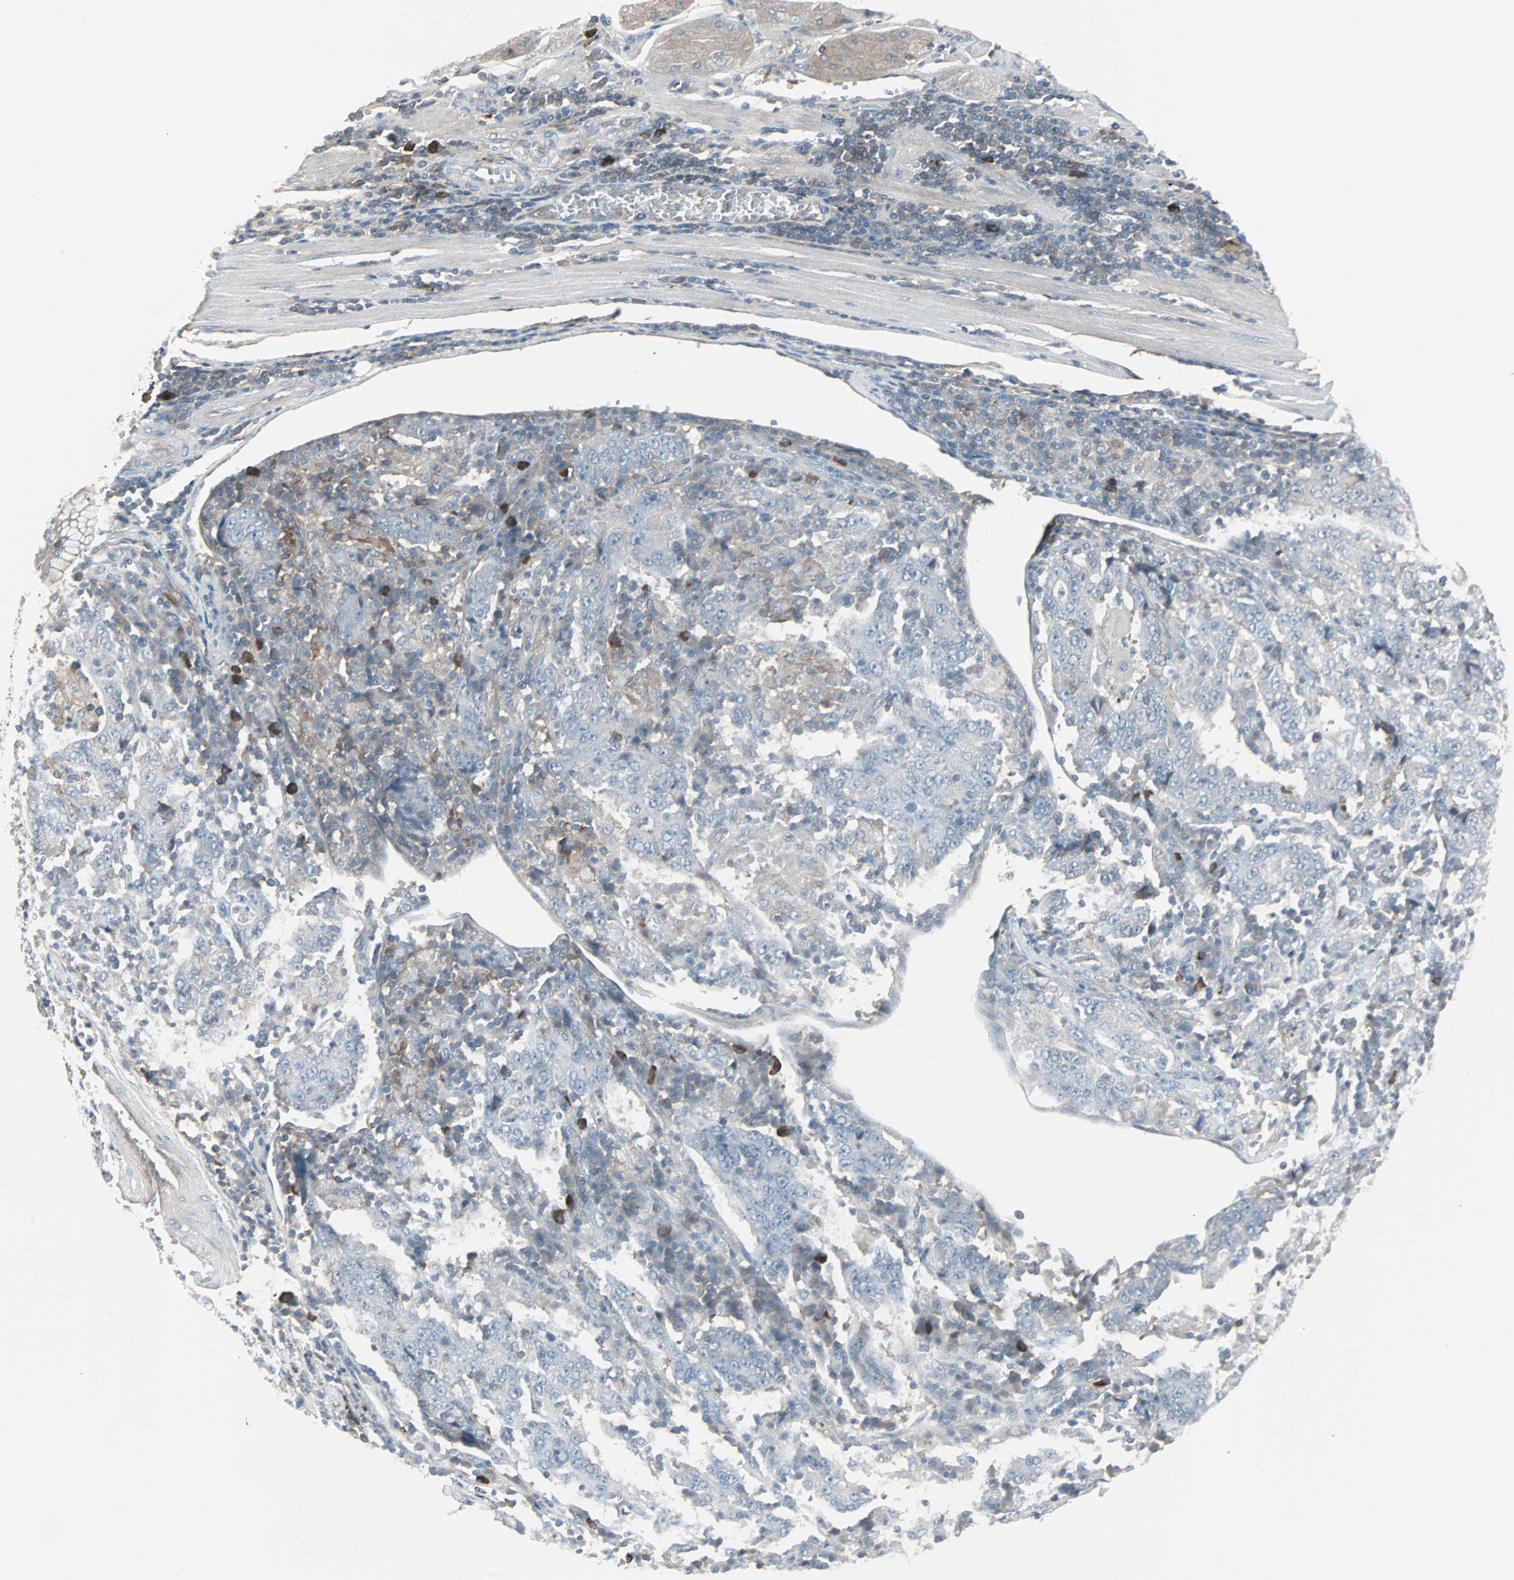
{"staining": {"intensity": "weak", "quantity": "<25%", "location": "cytoplasmic/membranous"}, "tissue": "stomach cancer", "cell_type": "Tumor cells", "image_type": "cancer", "snomed": [{"axis": "morphology", "description": "Normal tissue, NOS"}, {"axis": "morphology", "description": "Adenocarcinoma, NOS"}, {"axis": "topography", "description": "Stomach, upper"}, {"axis": "topography", "description": "Stomach"}], "caption": "A photomicrograph of stomach adenocarcinoma stained for a protein exhibits no brown staining in tumor cells. The staining was performed using DAB (3,3'-diaminobenzidine) to visualize the protein expression in brown, while the nuclei were stained in blue with hematoxylin (Magnification: 20x).", "gene": "ZSCAN32", "patient": {"sex": "male", "age": 59}}